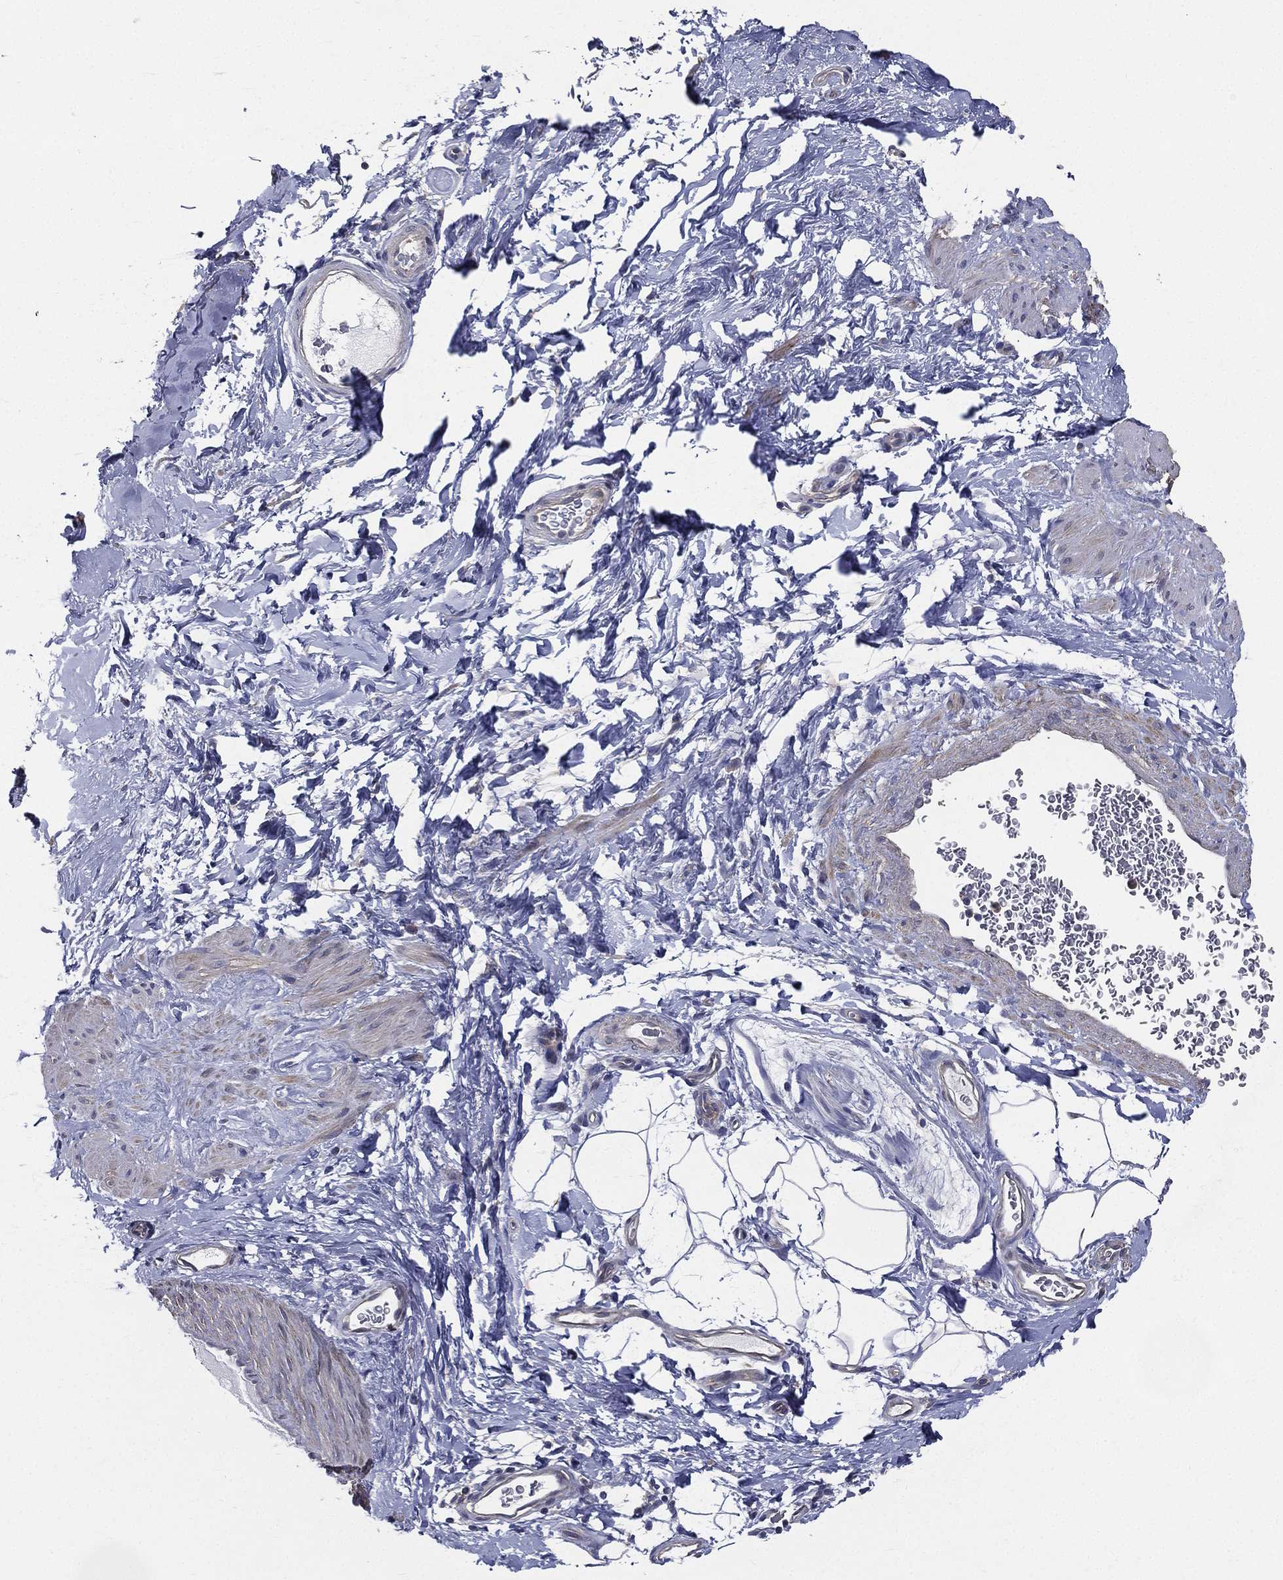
{"staining": {"intensity": "negative", "quantity": "none", "location": "none"}, "tissue": "adipose tissue", "cell_type": "Adipocytes", "image_type": "normal", "snomed": [{"axis": "morphology", "description": "Normal tissue, NOS"}, {"axis": "topography", "description": "Soft tissue"}, {"axis": "topography", "description": "Vascular tissue"}], "caption": "IHC histopathology image of normal adipose tissue: adipose tissue stained with DAB (3,3'-diaminobenzidine) displays no significant protein staining in adipocytes. The staining is performed using DAB brown chromogen with nuclei counter-stained in using hematoxylin.", "gene": "SERPINB2", "patient": {"sex": "male", "age": 41}}